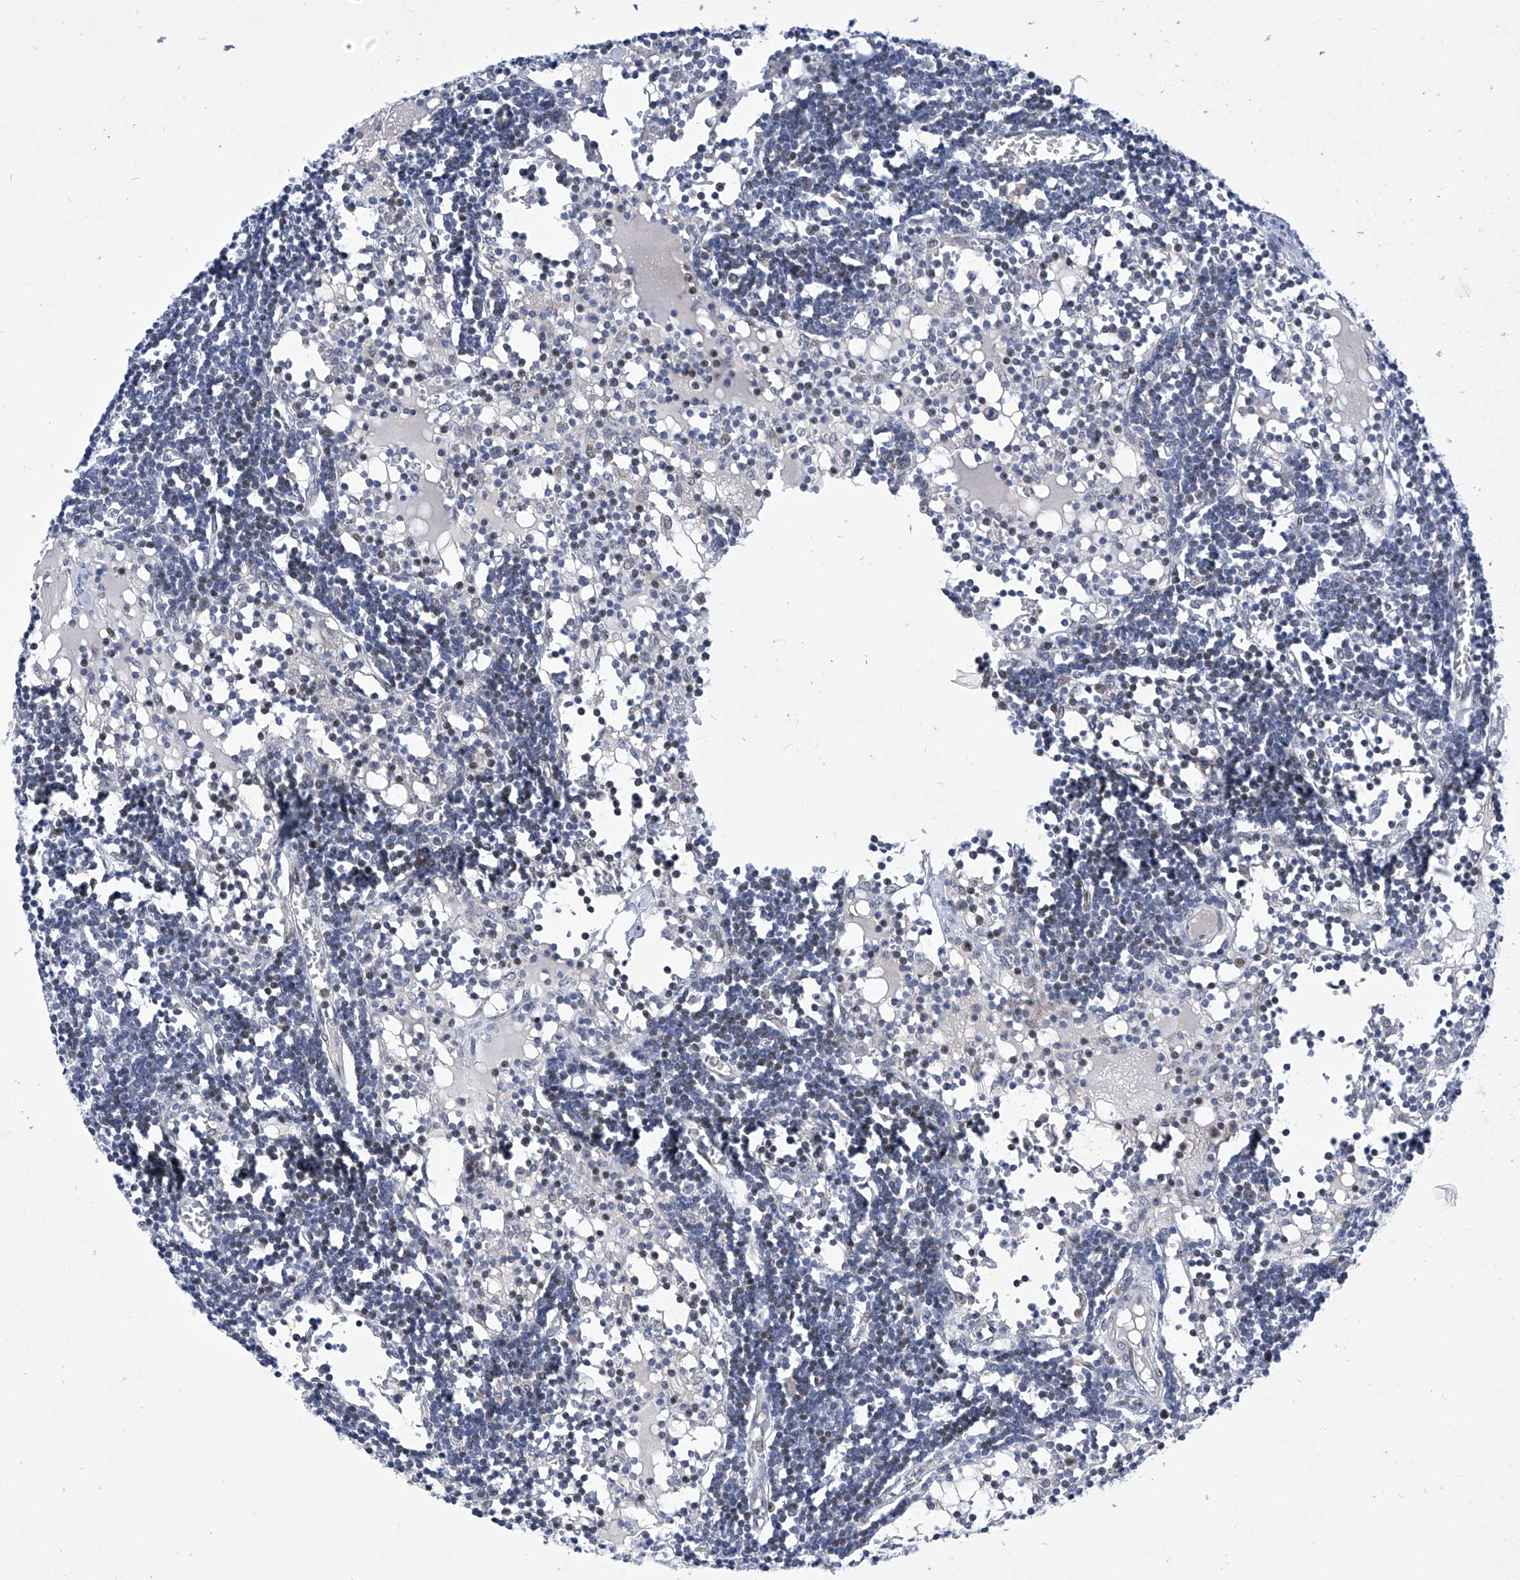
{"staining": {"intensity": "negative", "quantity": "none", "location": "none"}, "tissue": "lymph node", "cell_type": "Germinal center cells", "image_type": "normal", "snomed": [{"axis": "morphology", "description": "Normal tissue, NOS"}, {"axis": "topography", "description": "Lymph node"}], "caption": "Germinal center cells are negative for brown protein staining in unremarkable lymph node. (Stains: DAB (3,3'-diaminobenzidine) IHC with hematoxylin counter stain, Microscopy: brightfield microscopy at high magnification).", "gene": "NUFIP1", "patient": {"sex": "female", "age": 11}}